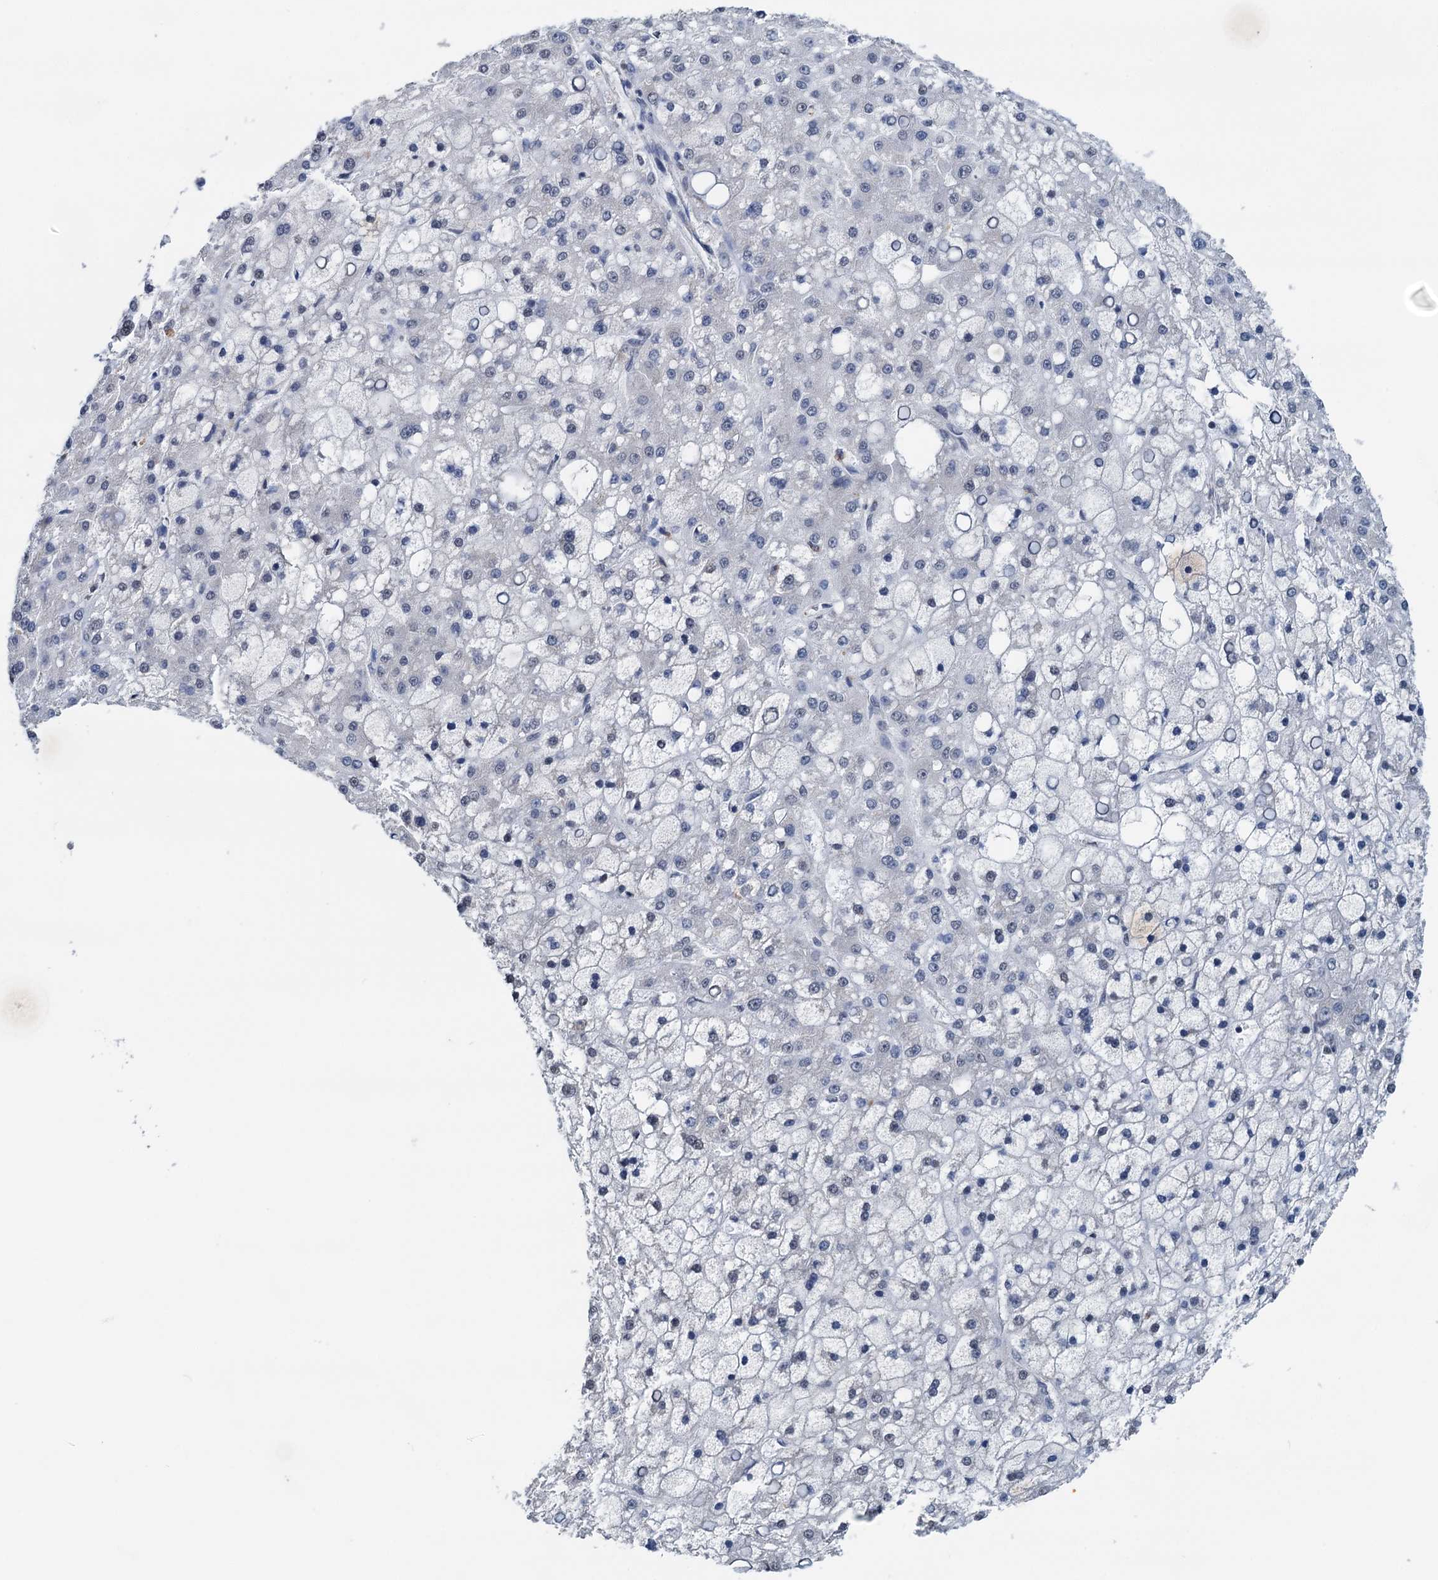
{"staining": {"intensity": "weak", "quantity": "<25%", "location": "nuclear"}, "tissue": "liver cancer", "cell_type": "Tumor cells", "image_type": "cancer", "snomed": [{"axis": "morphology", "description": "Carcinoma, Hepatocellular, NOS"}, {"axis": "topography", "description": "Liver"}], "caption": "A high-resolution photomicrograph shows immunohistochemistry (IHC) staining of hepatocellular carcinoma (liver), which displays no significant expression in tumor cells. (Stains: DAB (3,3'-diaminobenzidine) IHC with hematoxylin counter stain, Microscopy: brightfield microscopy at high magnification).", "gene": "SHLD1", "patient": {"sex": "male", "age": 67}}